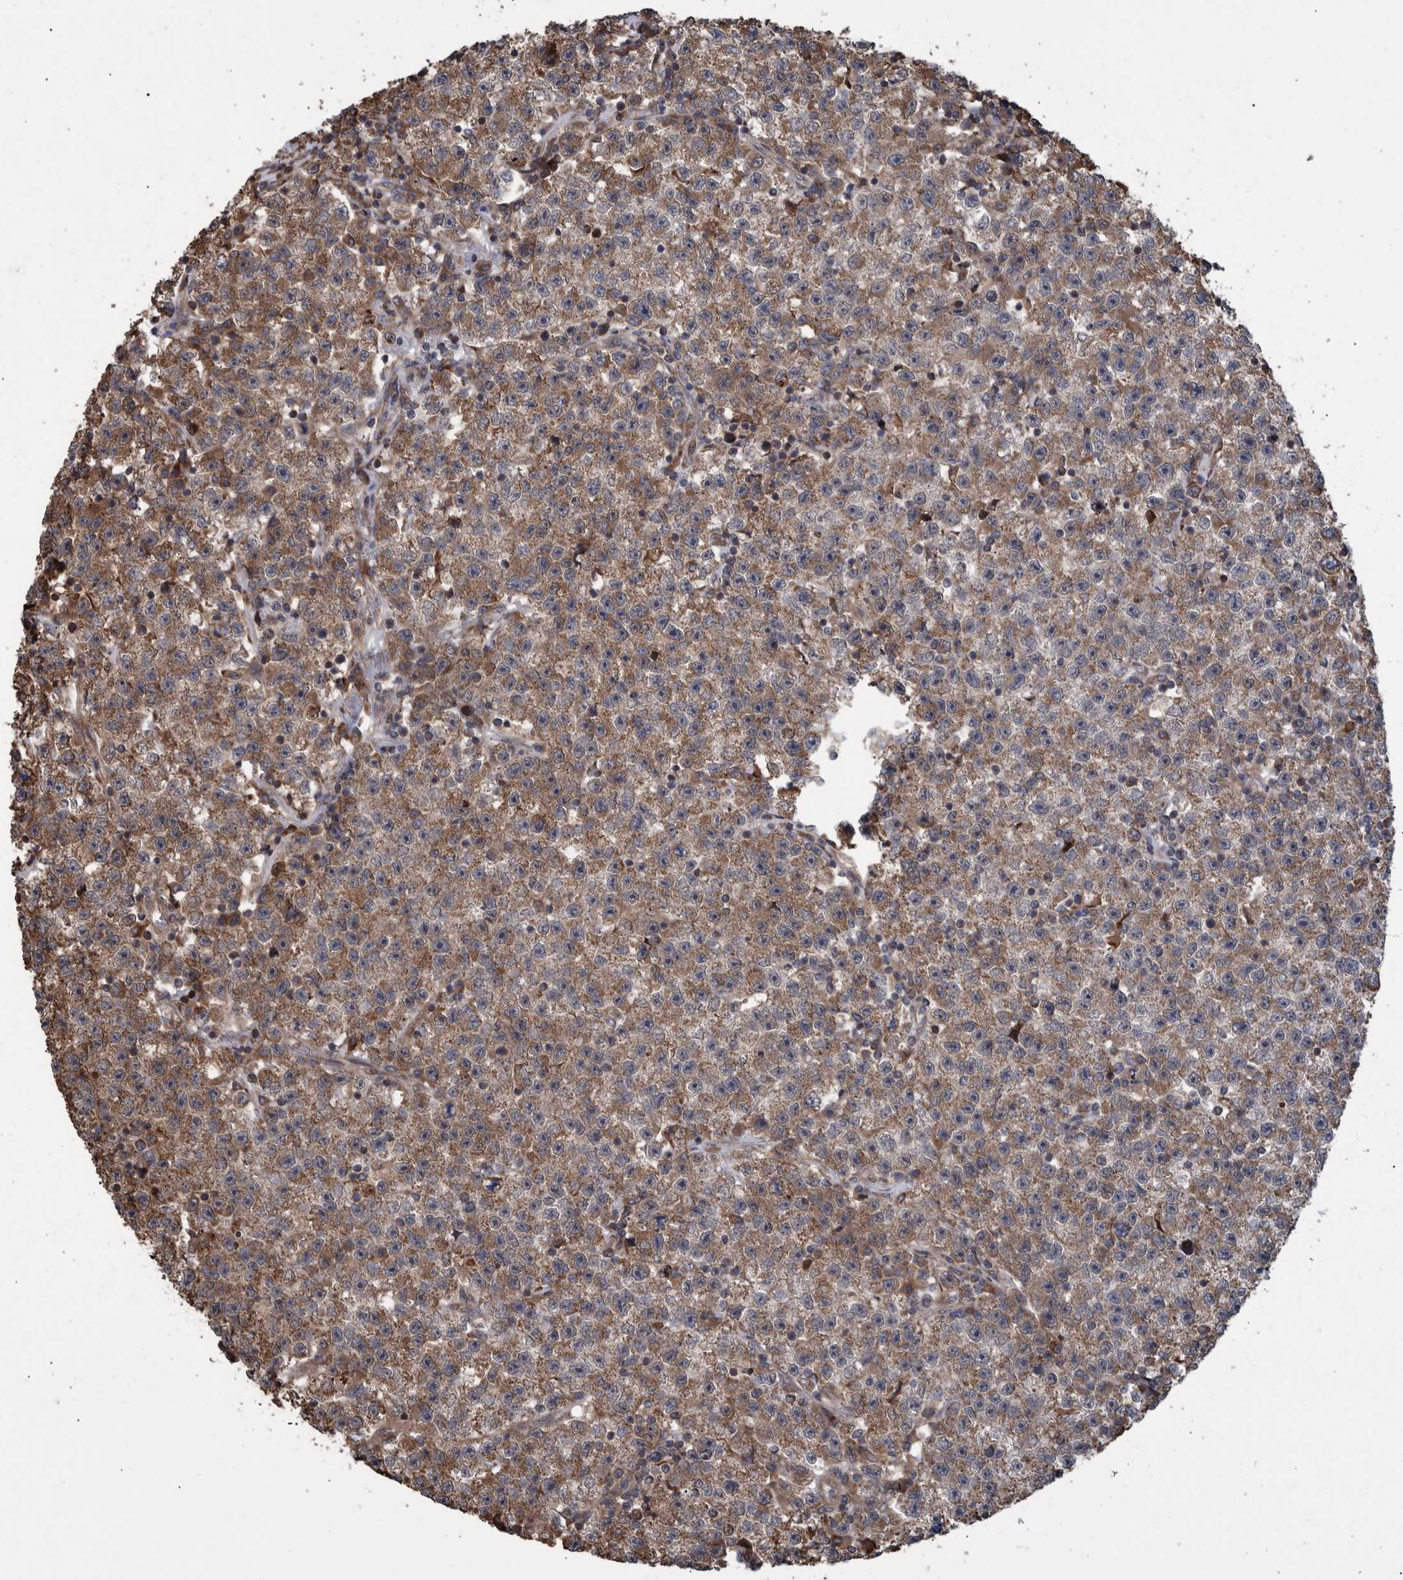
{"staining": {"intensity": "moderate", "quantity": "25%-75%", "location": "cytoplasmic/membranous"}, "tissue": "testis cancer", "cell_type": "Tumor cells", "image_type": "cancer", "snomed": [{"axis": "morphology", "description": "Seminoma, NOS"}, {"axis": "topography", "description": "Testis"}], "caption": "Testis cancer was stained to show a protein in brown. There is medium levels of moderate cytoplasmic/membranous expression in approximately 25%-75% of tumor cells.", "gene": "B3GNTL1", "patient": {"sex": "male", "age": 22}}